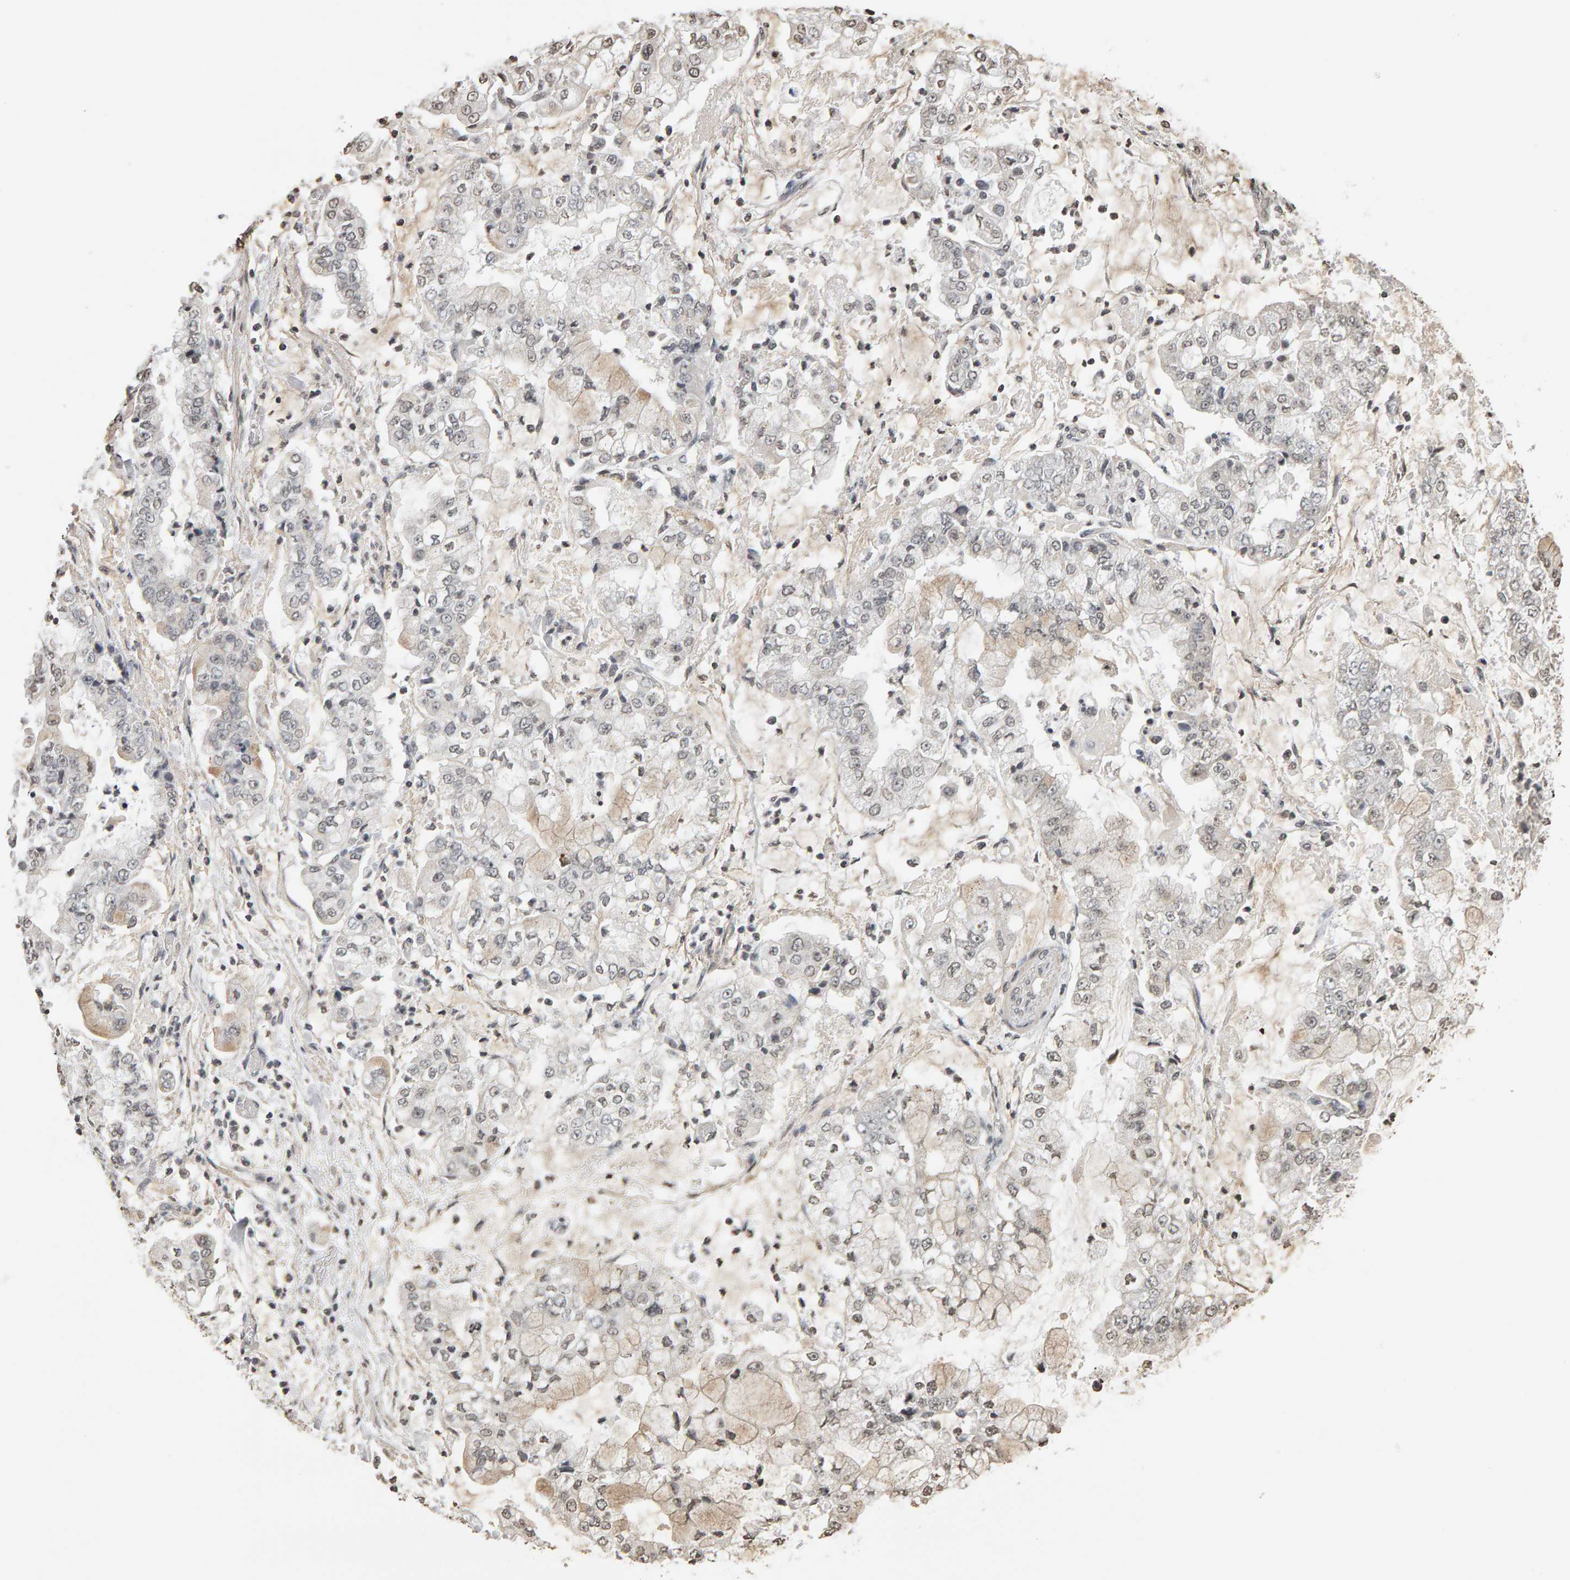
{"staining": {"intensity": "weak", "quantity": "25%-75%", "location": "nuclear"}, "tissue": "stomach cancer", "cell_type": "Tumor cells", "image_type": "cancer", "snomed": [{"axis": "morphology", "description": "Adenocarcinoma, NOS"}, {"axis": "topography", "description": "Stomach"}], "caption": "Protein staining exhibits weak nuclear expression in approximately 25%-75% of tumor cells in stomach cancer.", "gene": "AFF4", "patient": {"sex": "male", "age": 76}}